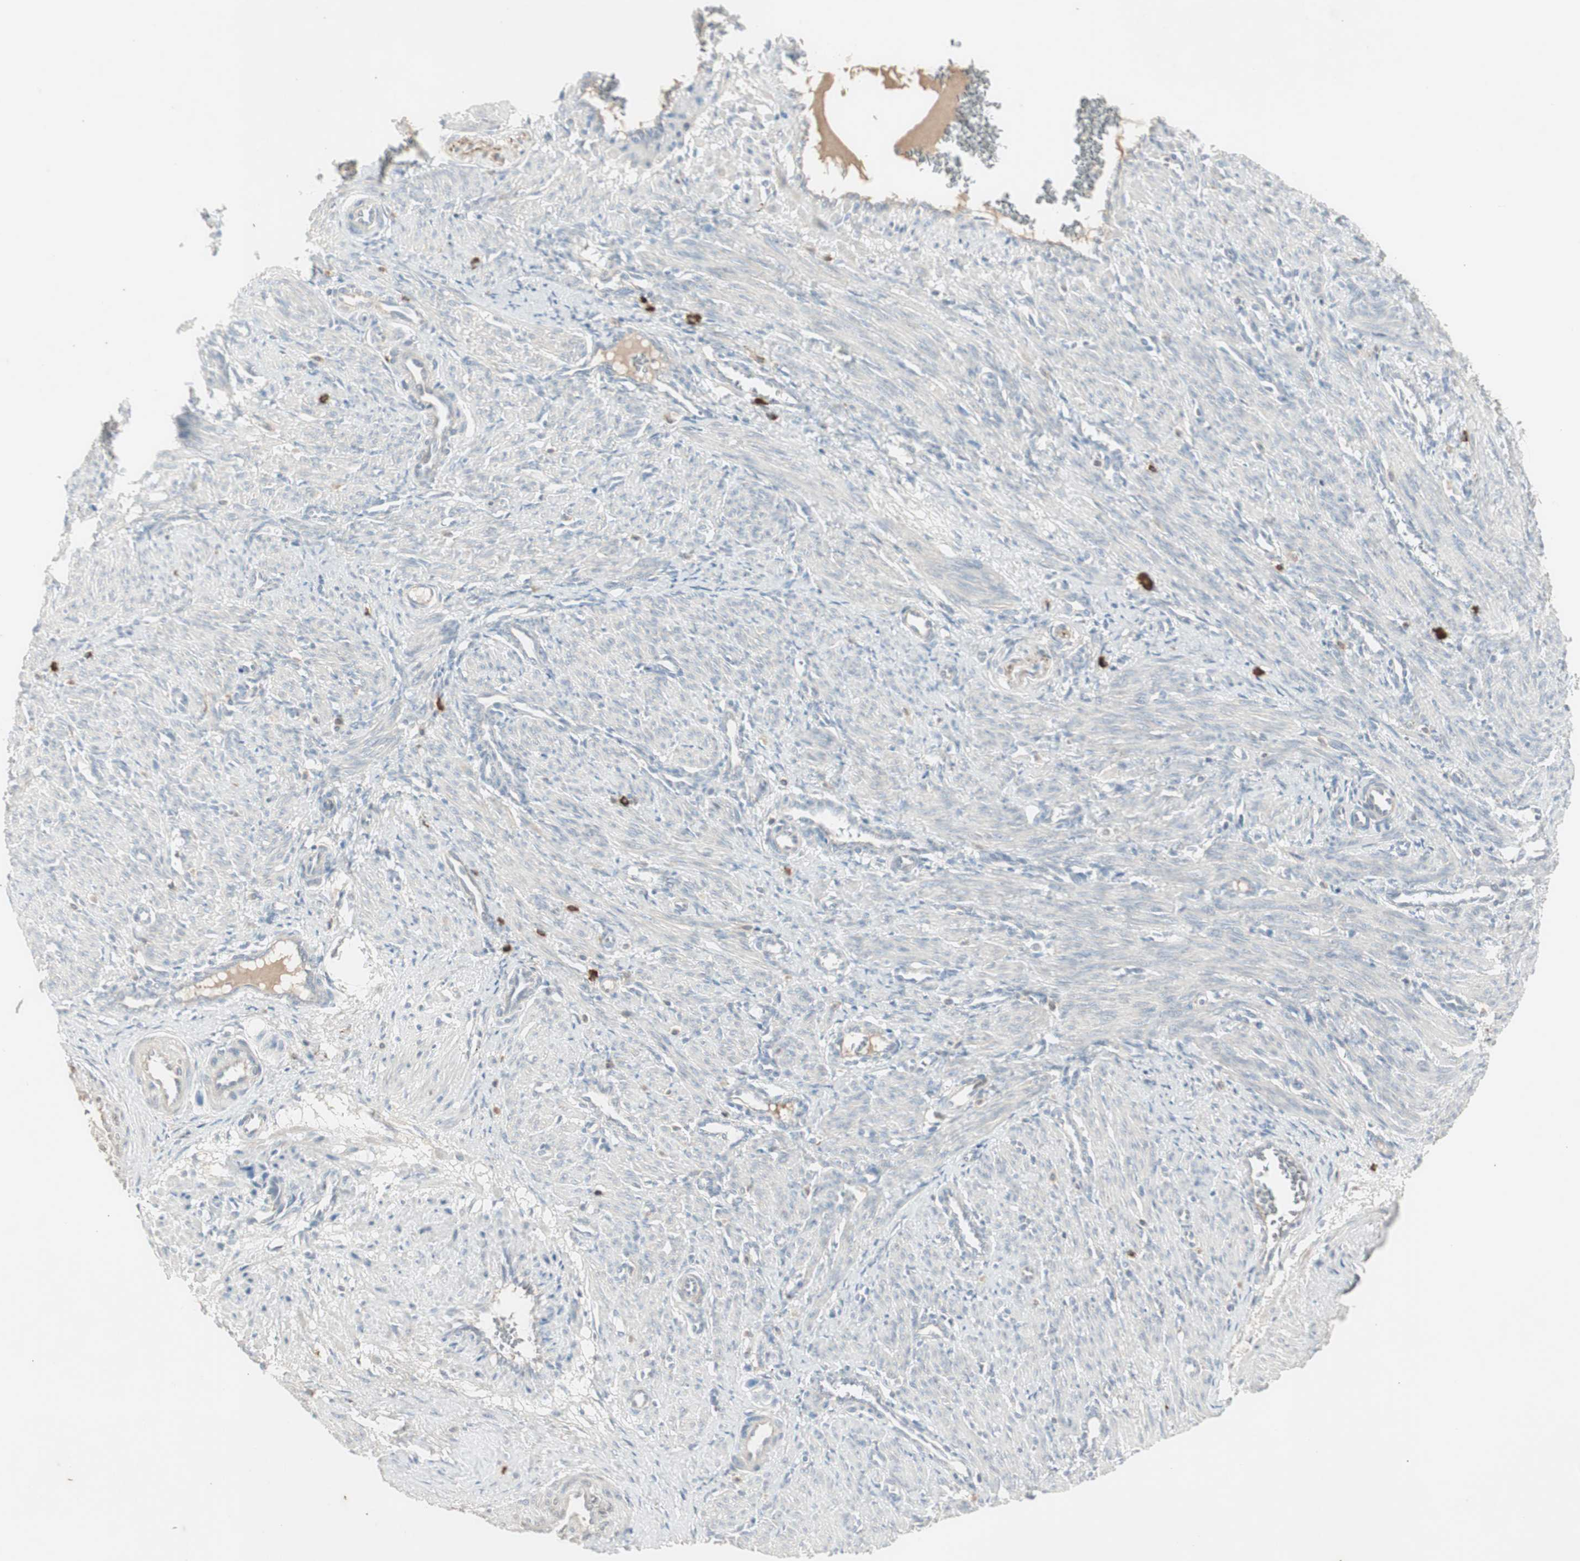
{"staining": {"intensity": "weak", "quantity": "<25%", "location": "cytoplasmic/membranous"}, "tissue": "smooth muscle", "cell_type": "Smooth muscle cells", "image_type": "normal", "snomed": [{"axis": "morphology", "description": "Normal tissue, NOS"}, {"axis": "topography", "description": "Endometrium"}], "caption": "Immunohistochemistry (IHC) of normal smooth muscle reveals no staining in smooth muscle cells. (DAB (3,3'-diaminobenzidine) immunohistochemistry (IHC) visualized using brightfield microscopy, high magnification).", "gene": "MAPRE3", "patient": {"sex": "female", "age": 33}}